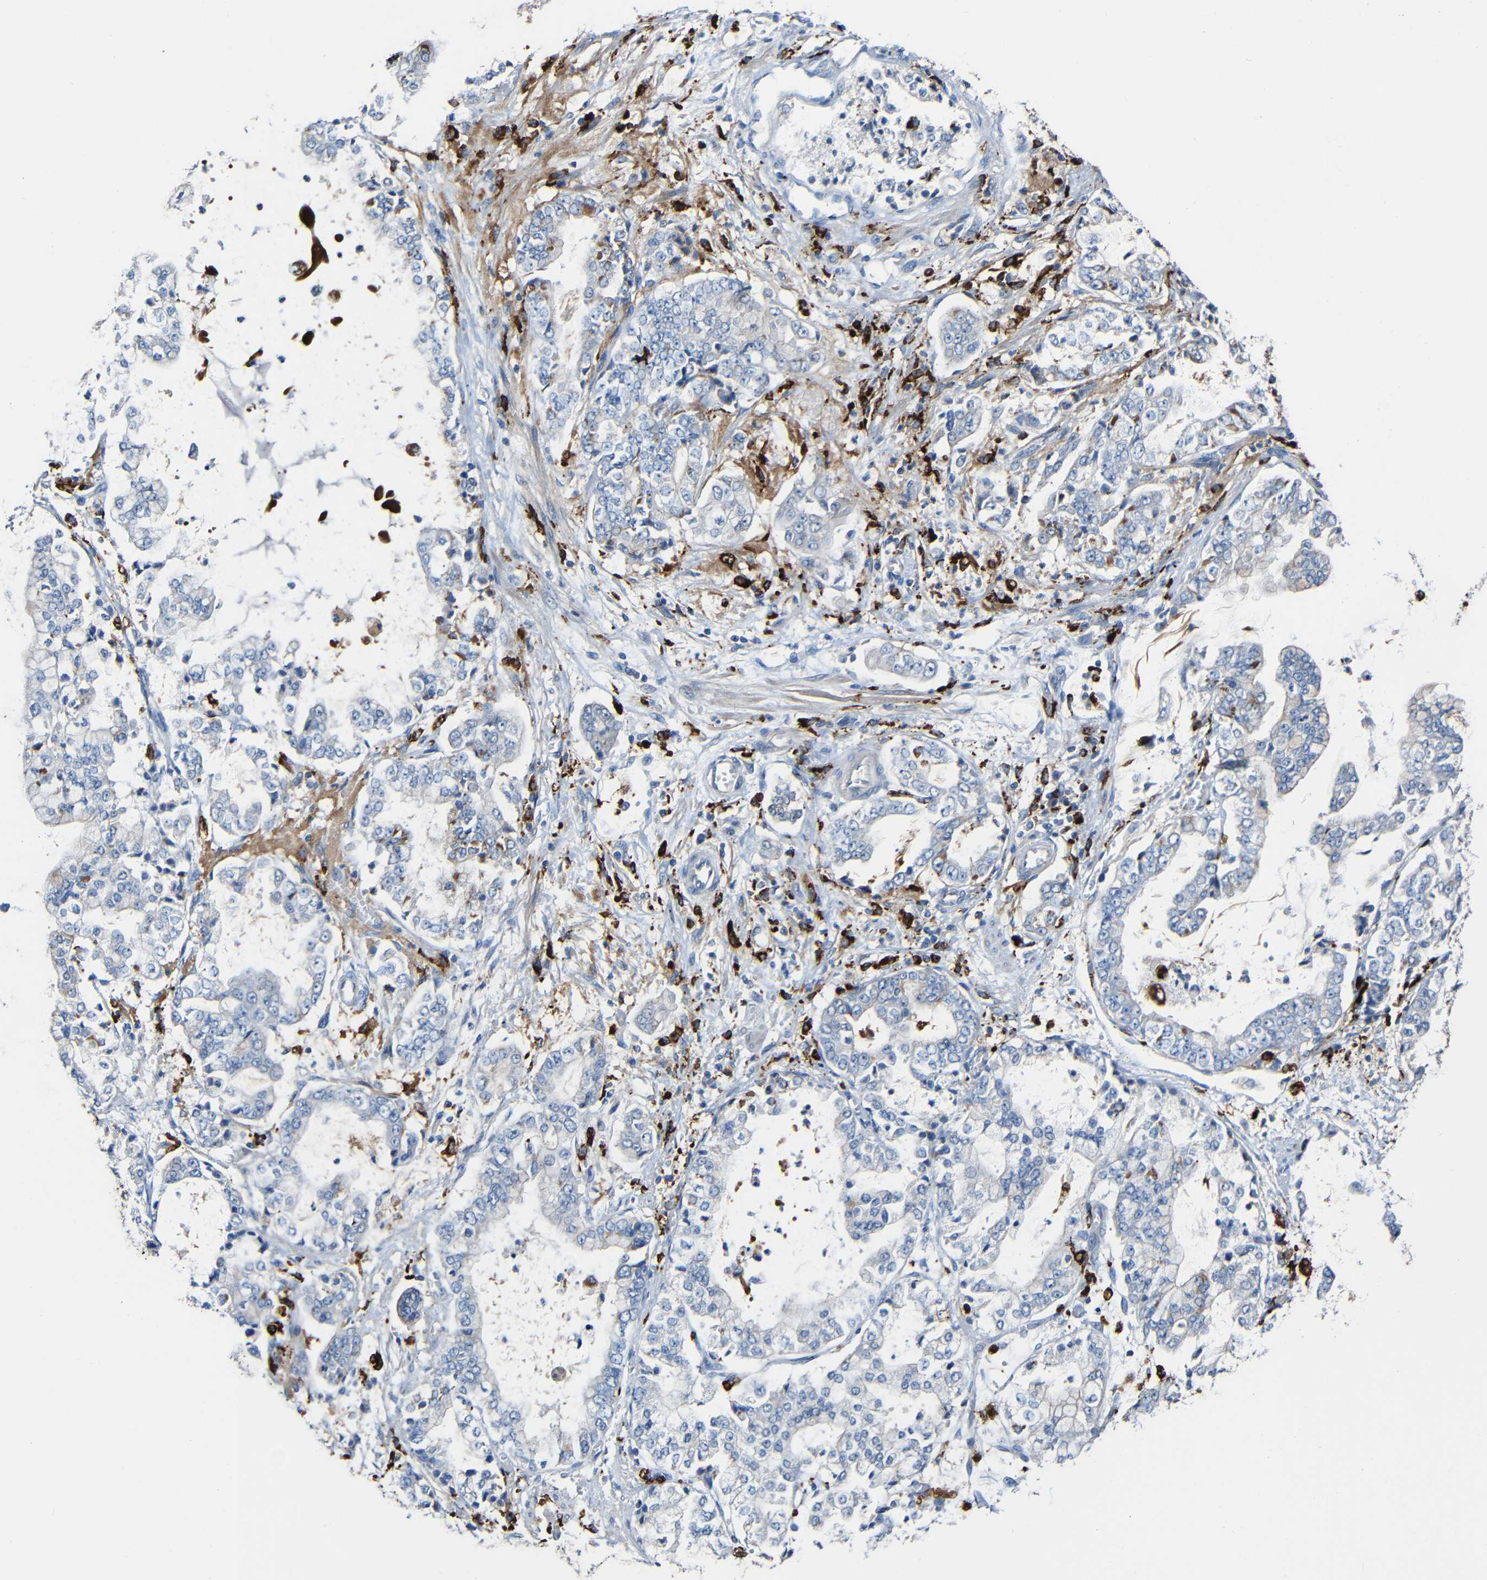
{"staining": {"intensity": "weak", "quantity": "<25%", "location": "cytoplasmic/membranous"}, "tissue": "stomach cancer", "cell_type": "Tumor cells", "image_type": "cancer", "snomed": [{"axis": "morphology", "description": "Adenocarcinoma, NOS"}, {"axis": "topography", "description": "Stomach"}], "caption": "Immunohistochemistry image of adenocarcinoma (stomach) stained for a protein (brown), which demonstrates no expression in tumor cells.", "gene": "HLA-DMA", "patient": {"sex": "male", "age": 76}}